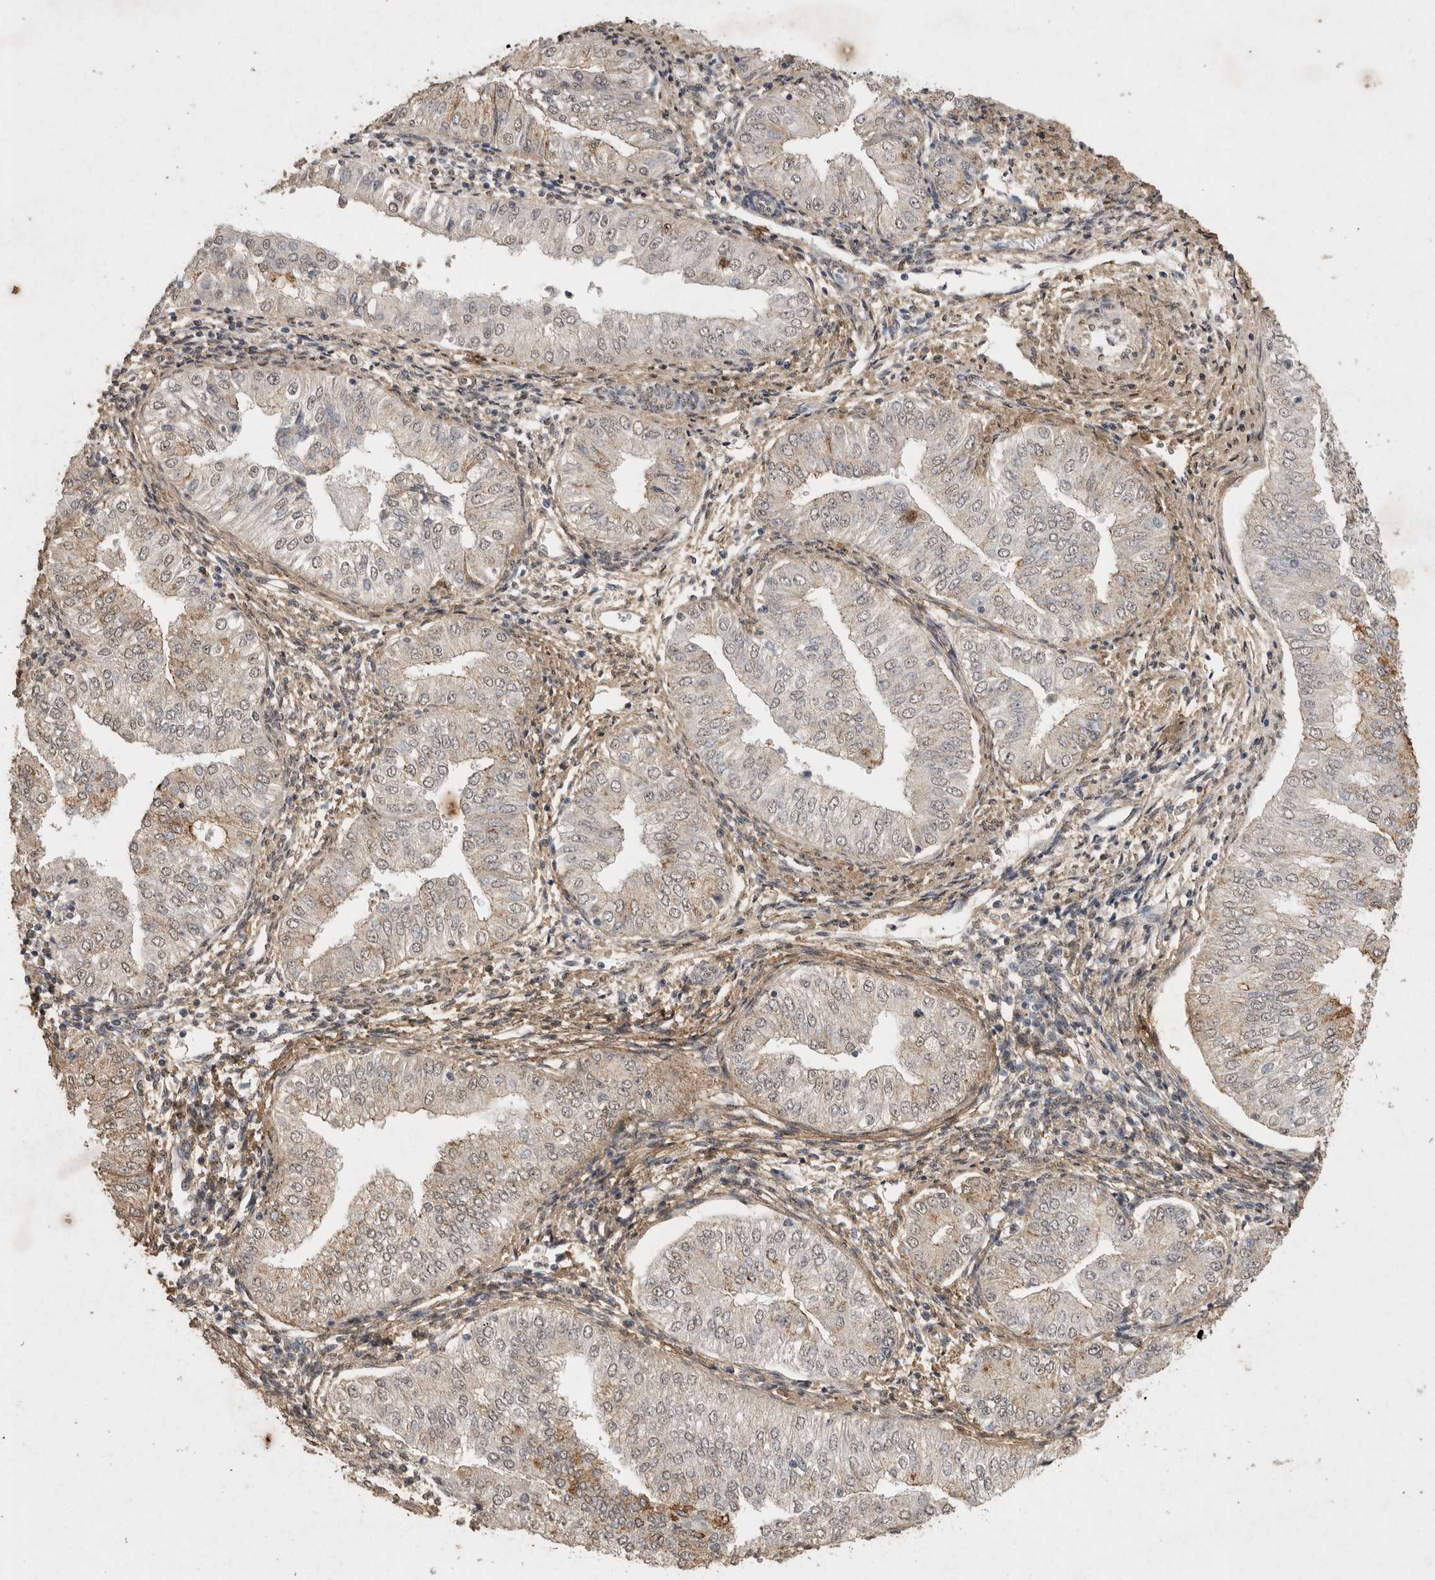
{"staining": {"intensity": "moderate", "quantity": "<25%", "location": "cytoplasmic/membranous"}, "tissue": "endometrial cancer", "cell_type": "Tumor cells", "image_type": "cancer", "snomed": [{"axis": "morphology", "description": "Normal tissue, NOS"}, {"axis": "morphology", "description": "Adenocarcinoma, NOS"}, {"axis": "topography", "description": "Endometrium"}], "caption": "Endometrial adenocarcinoma stained for a protein demonstrates moderate cytoplasmic/membranous positivity in tumor cells.", "gene": "C1QTNF5", "patient": {"sex": "female", "age": 53}}